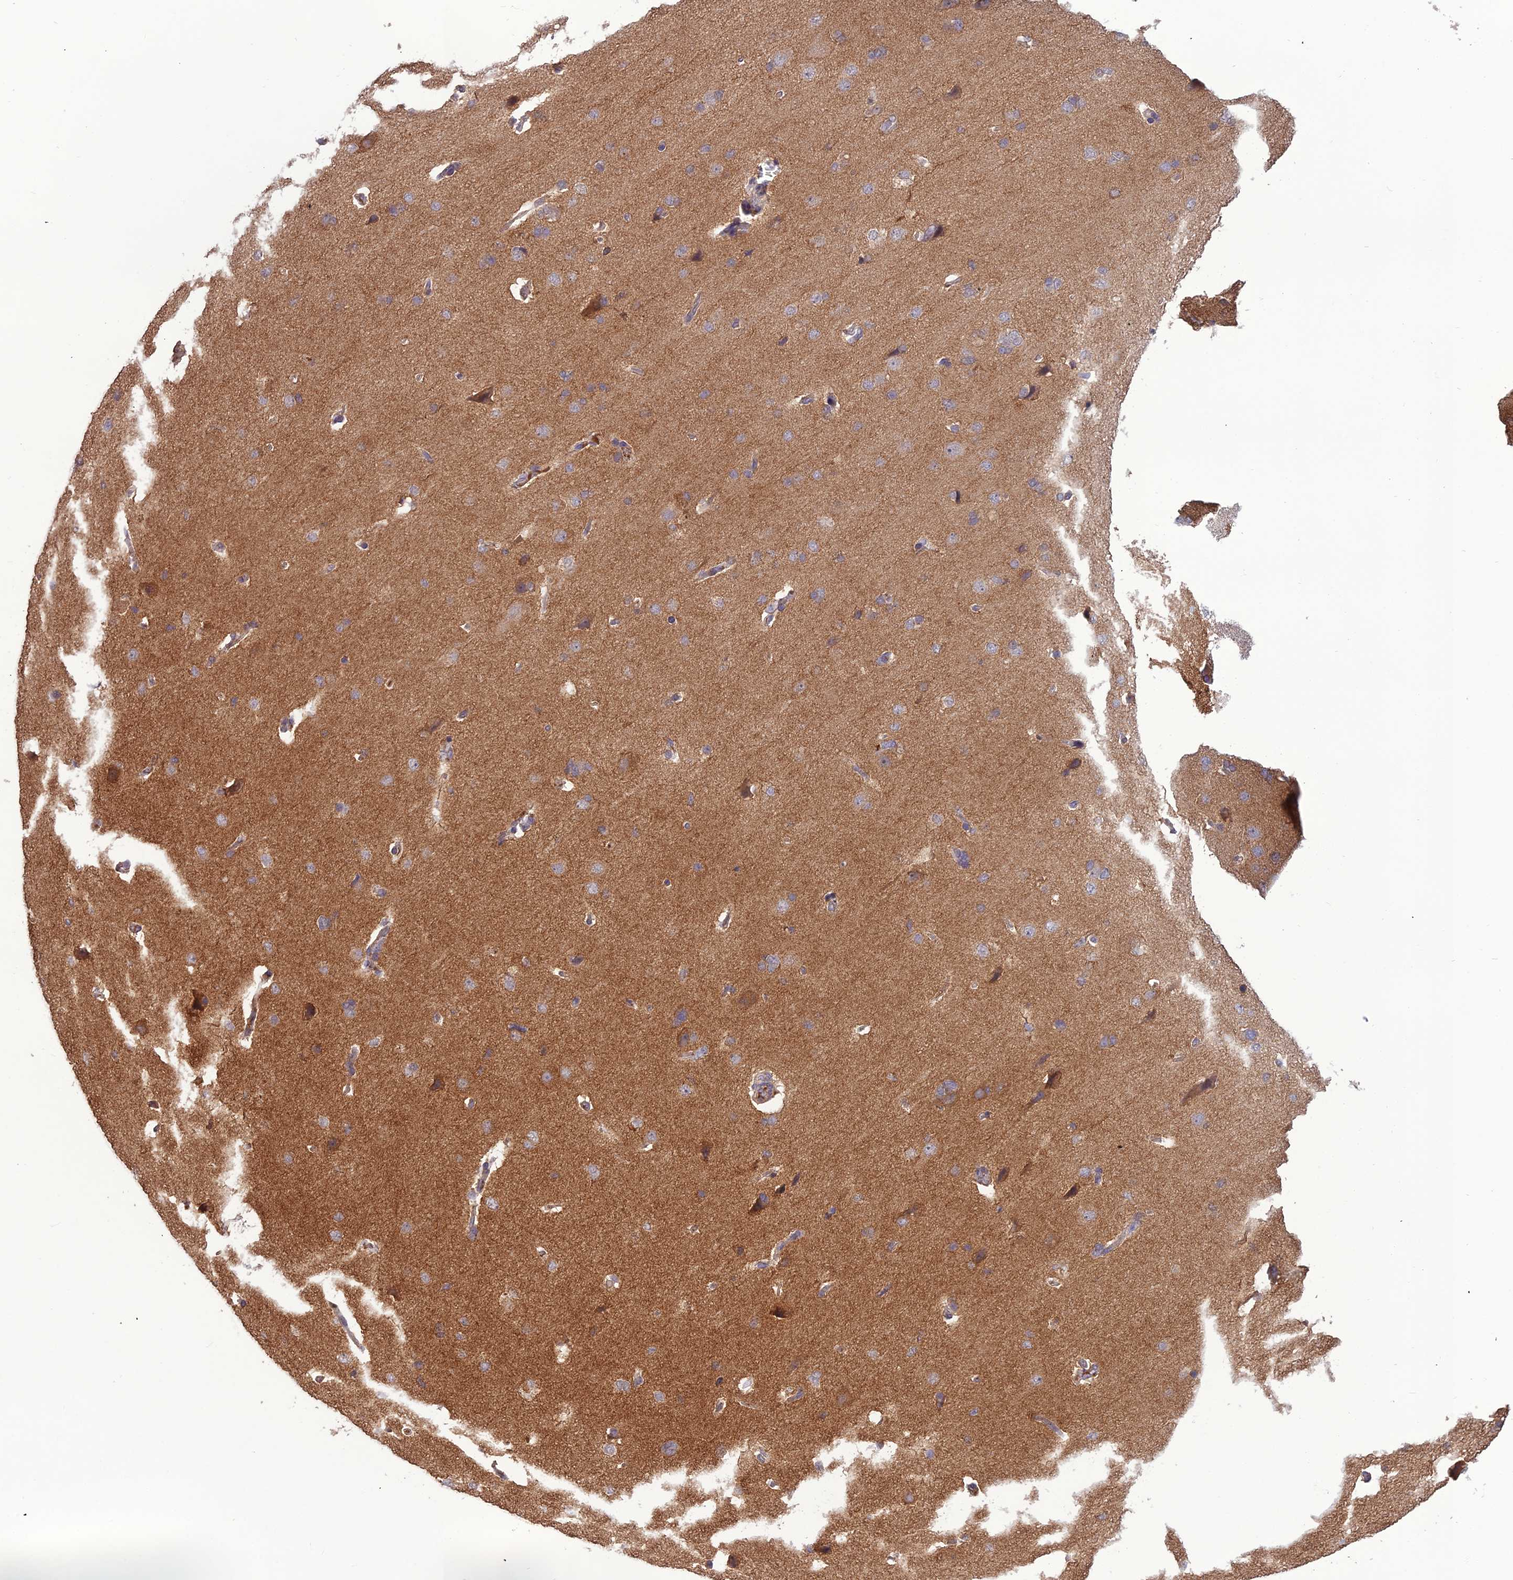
{"staining": {"intensity": "negative", "quantity": "none", "location": "none"}, "tissue": "cerebral cortex", "cell_type": "Endothelial cells", "image_type": "normal", "snomed": [{"axis": "morphology", "description": "Normal tissue, NOS"}, {"axis": "topography", "description": "Cerebral cortex"}], "caption": "The micrograph exhibits no significant positivity in endothelial cells of cerebral cortex.", "gene": "KCTD16", "patient": {"sex": "male", "age": 62}}